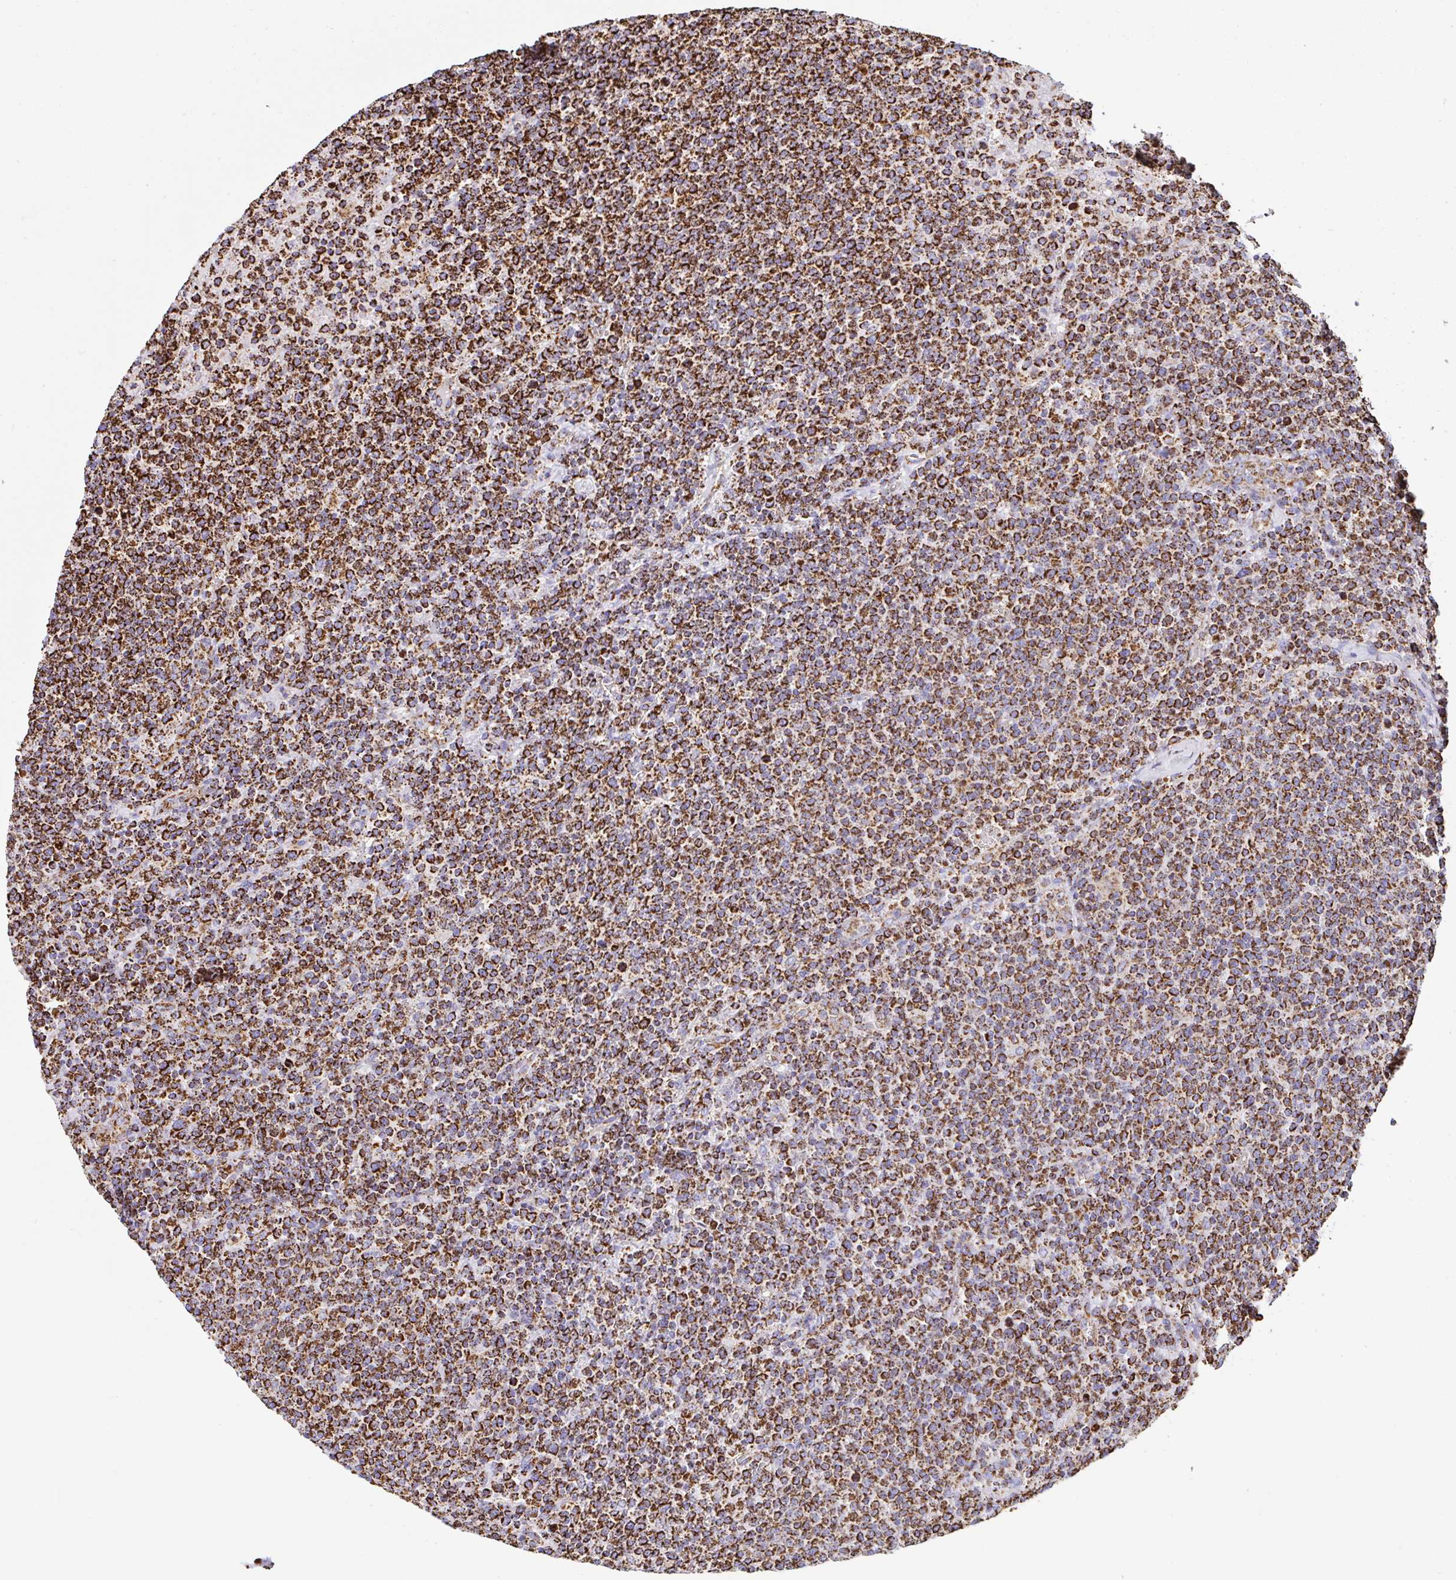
{"staining": {"intensity": "strong", "quantity": ">75%", "location": "cytoplasmic/membranous"}, "tissue": "lymphoma", "cell_type": "Tumor cells", "image_type": "cancer", "snomed": [{"axis": "morphology", "description": "Malignant lymphoma, non-Hodgkin's type, High grade"}, {"axis": "topography", "description": "Lymph node"}], "caption": "The image shows a brown stain indicating the presence of a protein in the cytoplasmic/membranous of tumor cells in malignant lymphoma, non-Hodgkin's type (high-grade).", "gene": "ANKRD33B", "patient": {"sex": "male", "age": 61}}